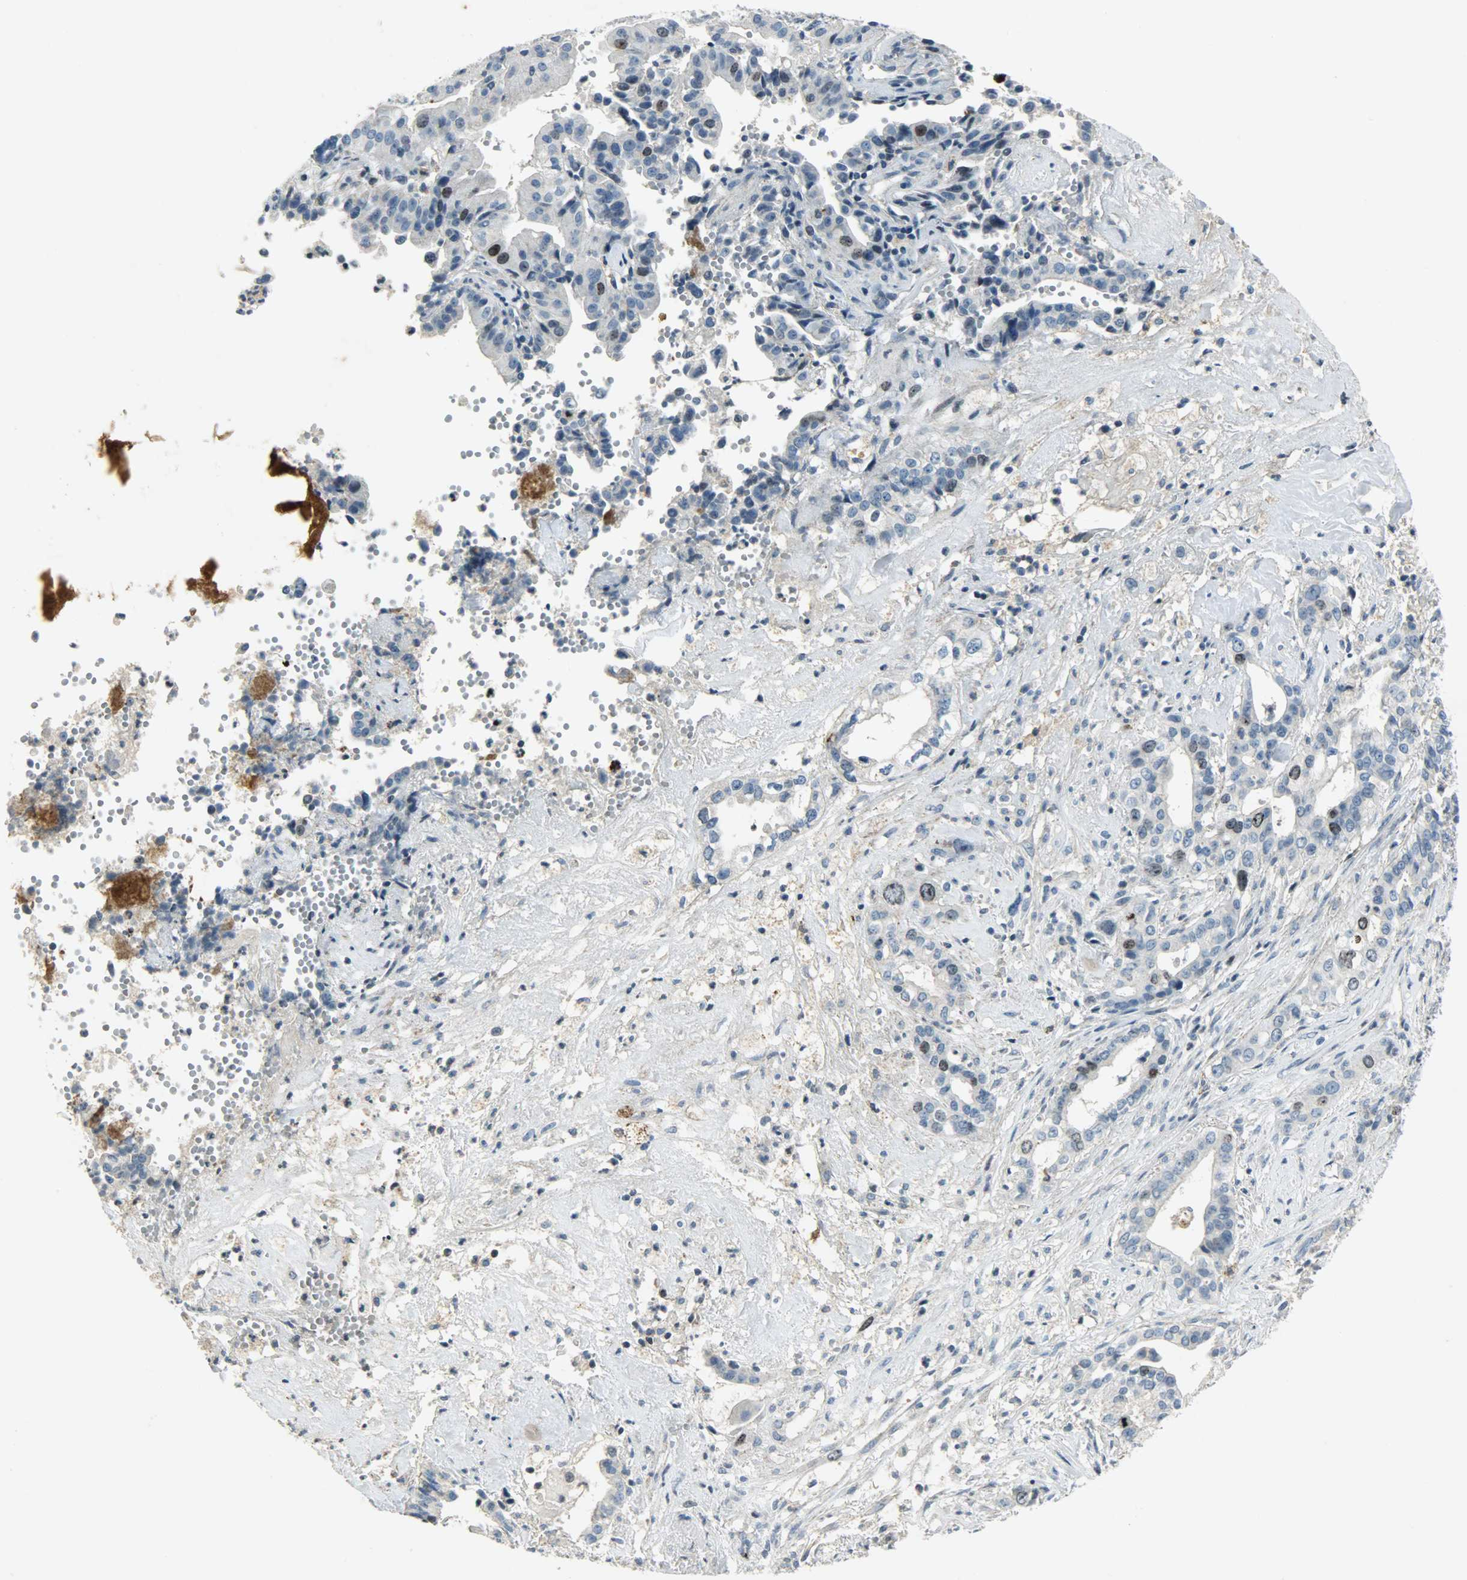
{"staining": {"intensity": "moderate", "quantity": "<25%", "location": "nuclear"}, "tissue": "liver cancer", "cell_type": "Tumor cells", "image_type": "cancer", "snomed": [{"axis": "morphology", "description": "Cholangiocarcinoma"}, {"axis": "topography", "description": "Liver"}], "caption": "IHC of liver cancer displays low levels of moderate nuclear expression in approximately <25% of tumor cells.", "gene": "AURKB", "patient": {"sex": "female", "age": 61}}